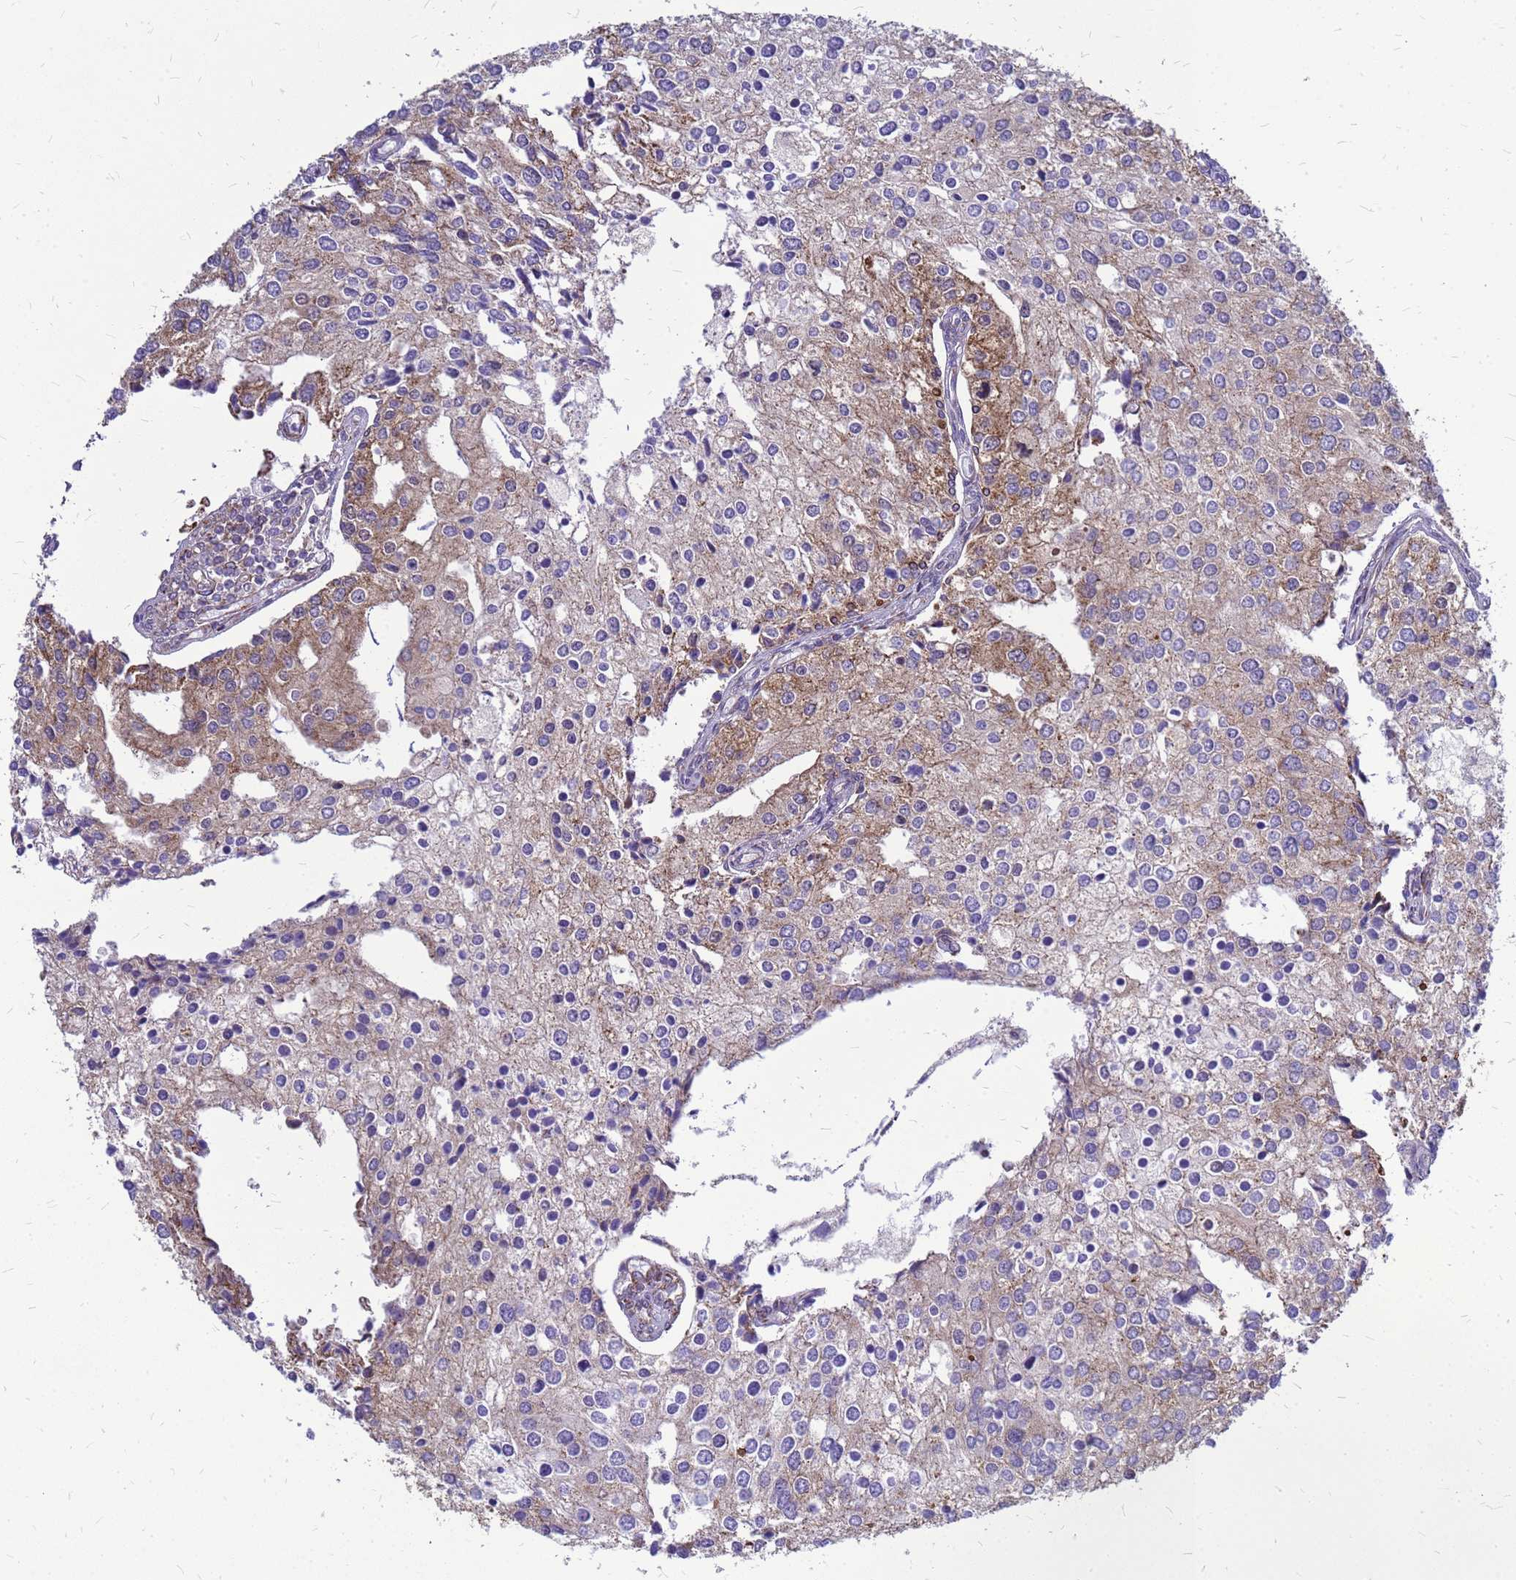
{"staining": {"intensity": "strong", "quantity": "25%-75%", "location": "cytoplasmic/membranous"}, "tissue": "prostate cancer", "cell_type": "Tumor cells", "image_type": "cancer", "snomed": [{"axis": "morphology", "description": "Adenocarcinoma, High grade"}, {"axis": "topography", "description": "Prostate"}], "caption": "Prostate cancer stained for a protein reveals strong cytoplasmic/membranous positivity in tumor cells. The staining was performed using DAB (3,3'-diaminobenzidine), with brown indicating positive protein expression. Nuclei are stained blue with hematoxylin.", "gene": "FSTL4", "patient": {"sex": "male", "age": 62}}